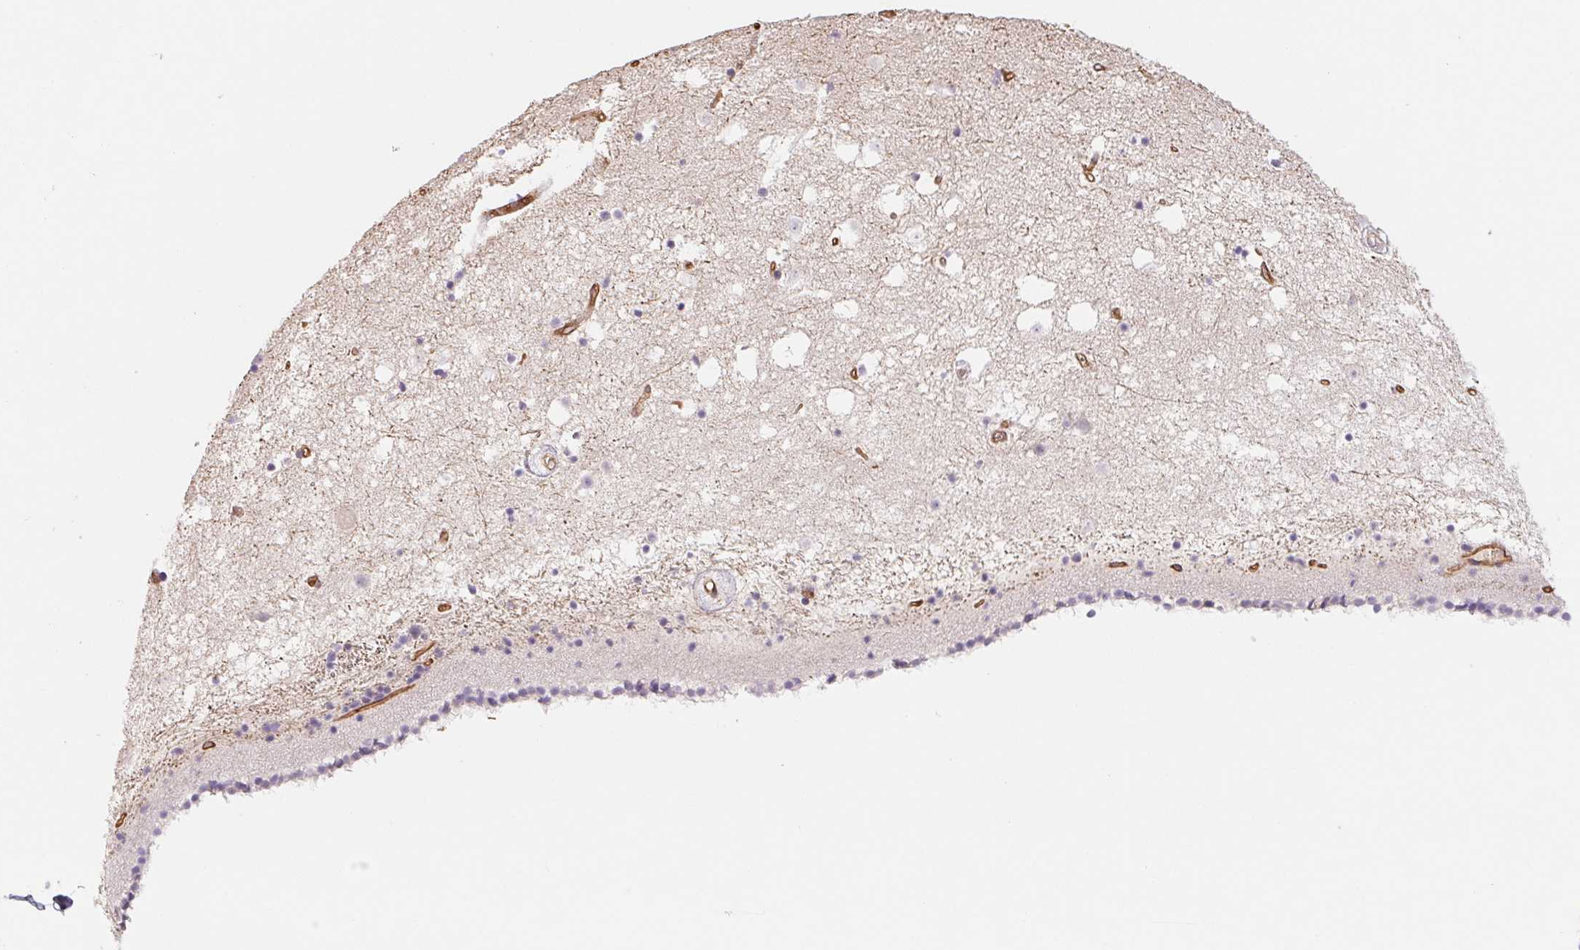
{"staining": {"intensity": "negative", "quantity": "none", "location": "none"}, "tissue": "caudate", "cell_type": "Glial cells", "image_type": "normal", "snomed": [{"axis": "morphology", "description": "Normal tissue, NOS"}, {"axis": "topography", "description": "Lateral ventricle wall"}], "caption": "Immunohistochemistry (IHC) image of benign caudate stained for a protein (brown), which exhibits no expression in glial cells.", "gene": "ANKRD13B", "patient": {"sex": "female", "age": 71}}